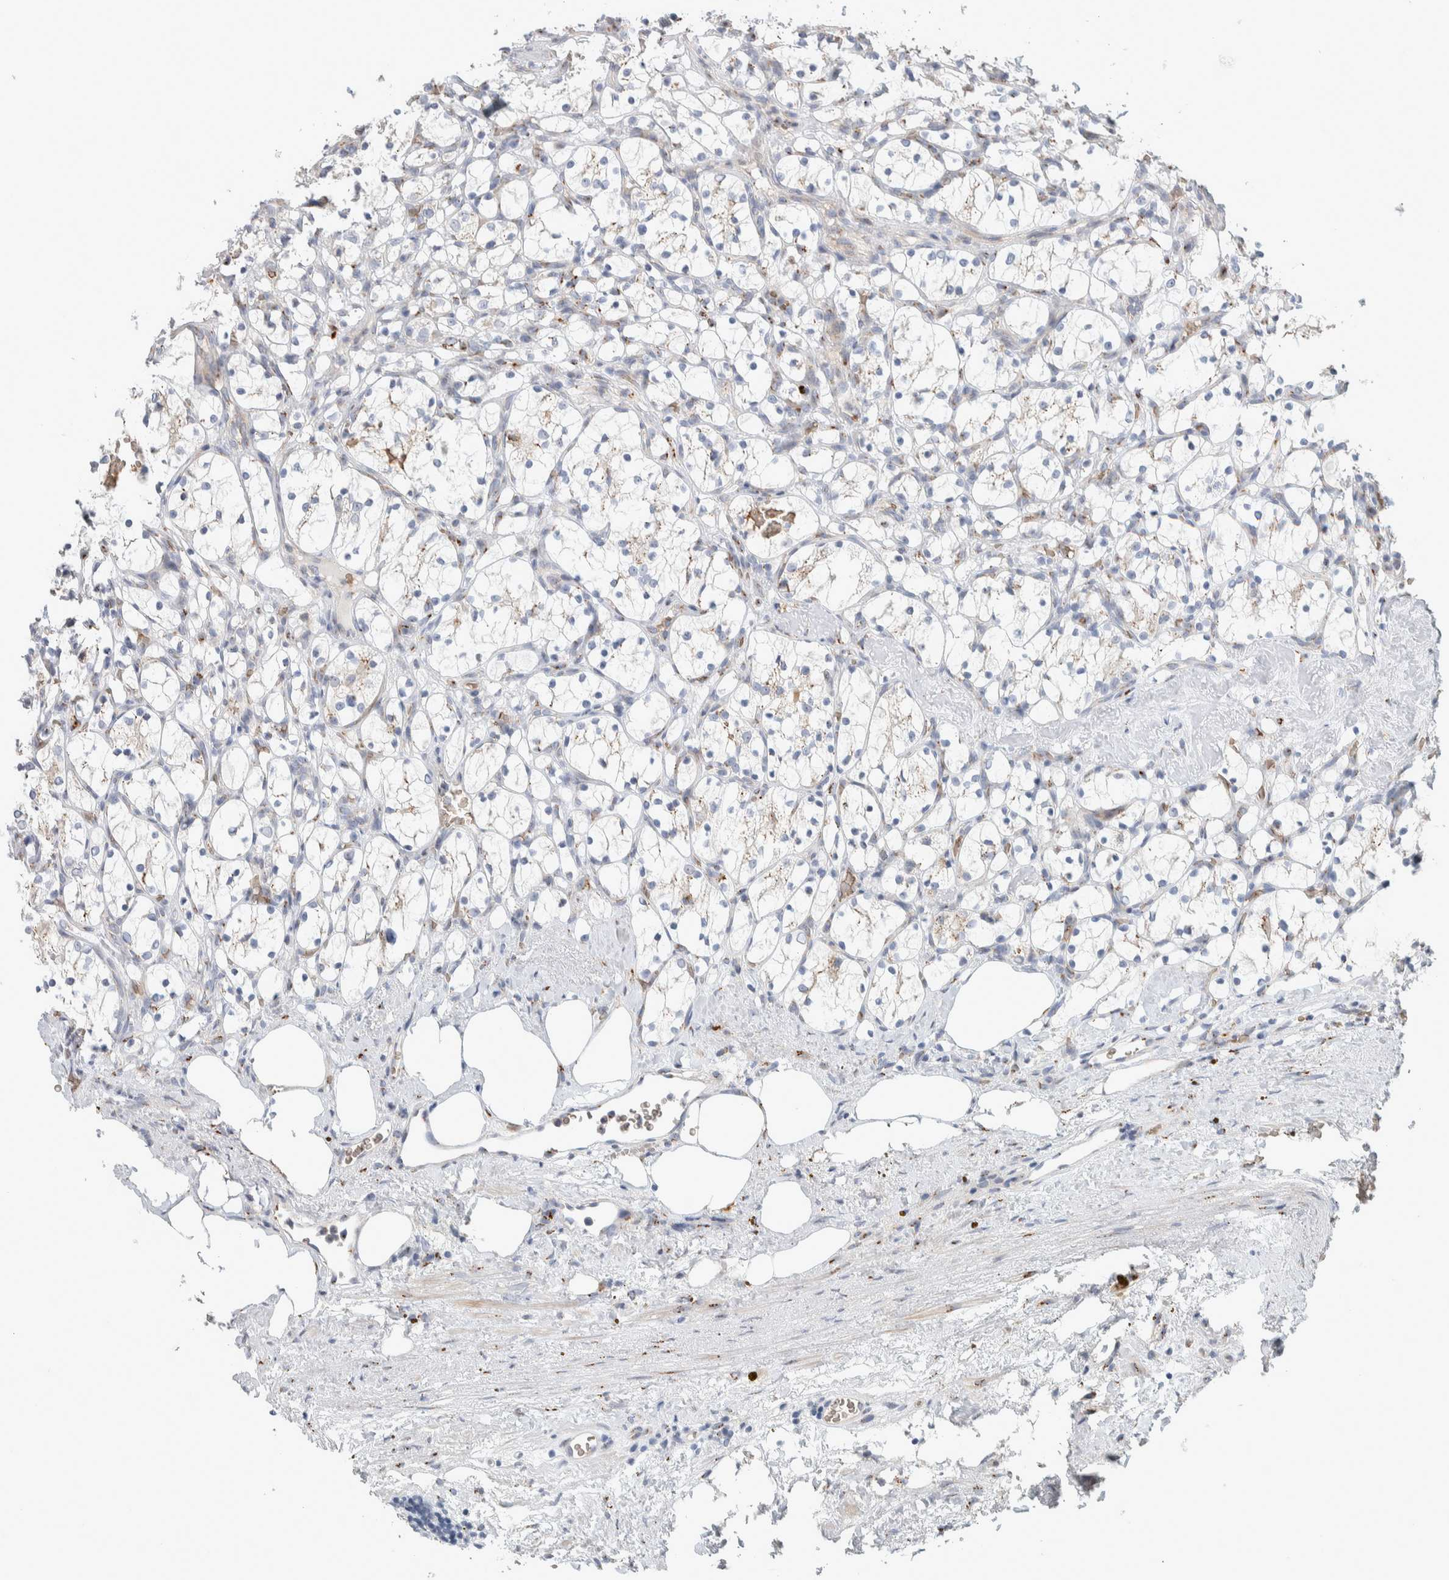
{"staining": {"intensity": "weak", "quantity": "<25%", "location": "cytoplasmic/membranous"}, "tissue": "renal cancer", "cell_type": "Tumor cells", "image_type": "cancer", "snomed": [{"axis": "morphology", "description": "Adenocarcinoma, NOS"}, {"axis": "topography", "description": "Kidney"}], "caption": "Tumor cells are negative for brown protein staining in adenocarcinoma (renal).", "gene": "SLC38A10", "patient": {"sex": "female", "age": 69}}